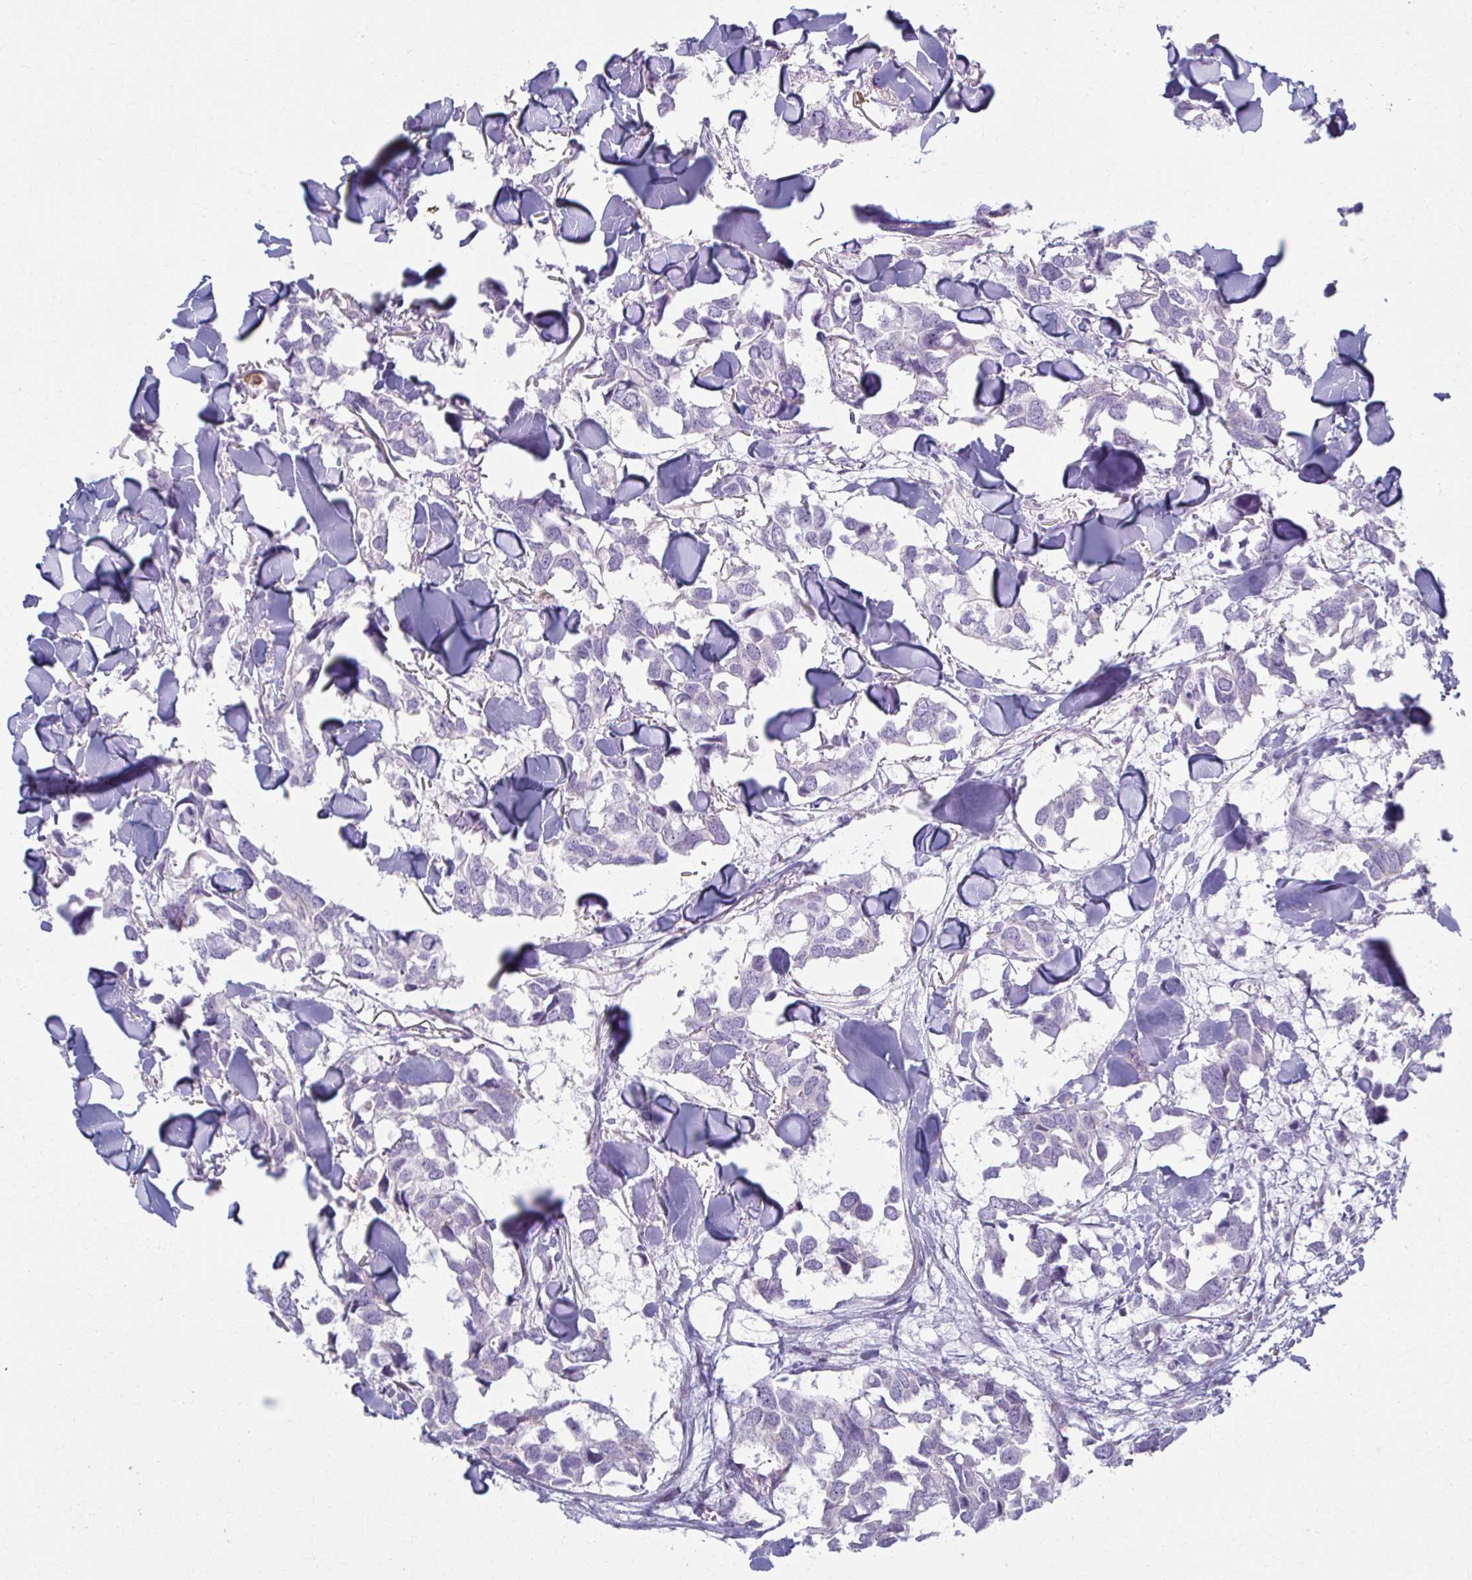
{"staining": {"intensity": "negative", "quantity": "none", "location": "none"}, "tissue": "breast cancer", "cell_type": "Tumor cells", "image_type": "cancer", "snomed": [{"axis": "morphology", "description": "Duct carcinoma"}, {"axis": "topography", "description": "Breast"}], "caption": "Tumor cells are negative for brown protein staining in breast cancer.", "gene": "PRKRA", "patient": {"sex": "female", "age": 83}}